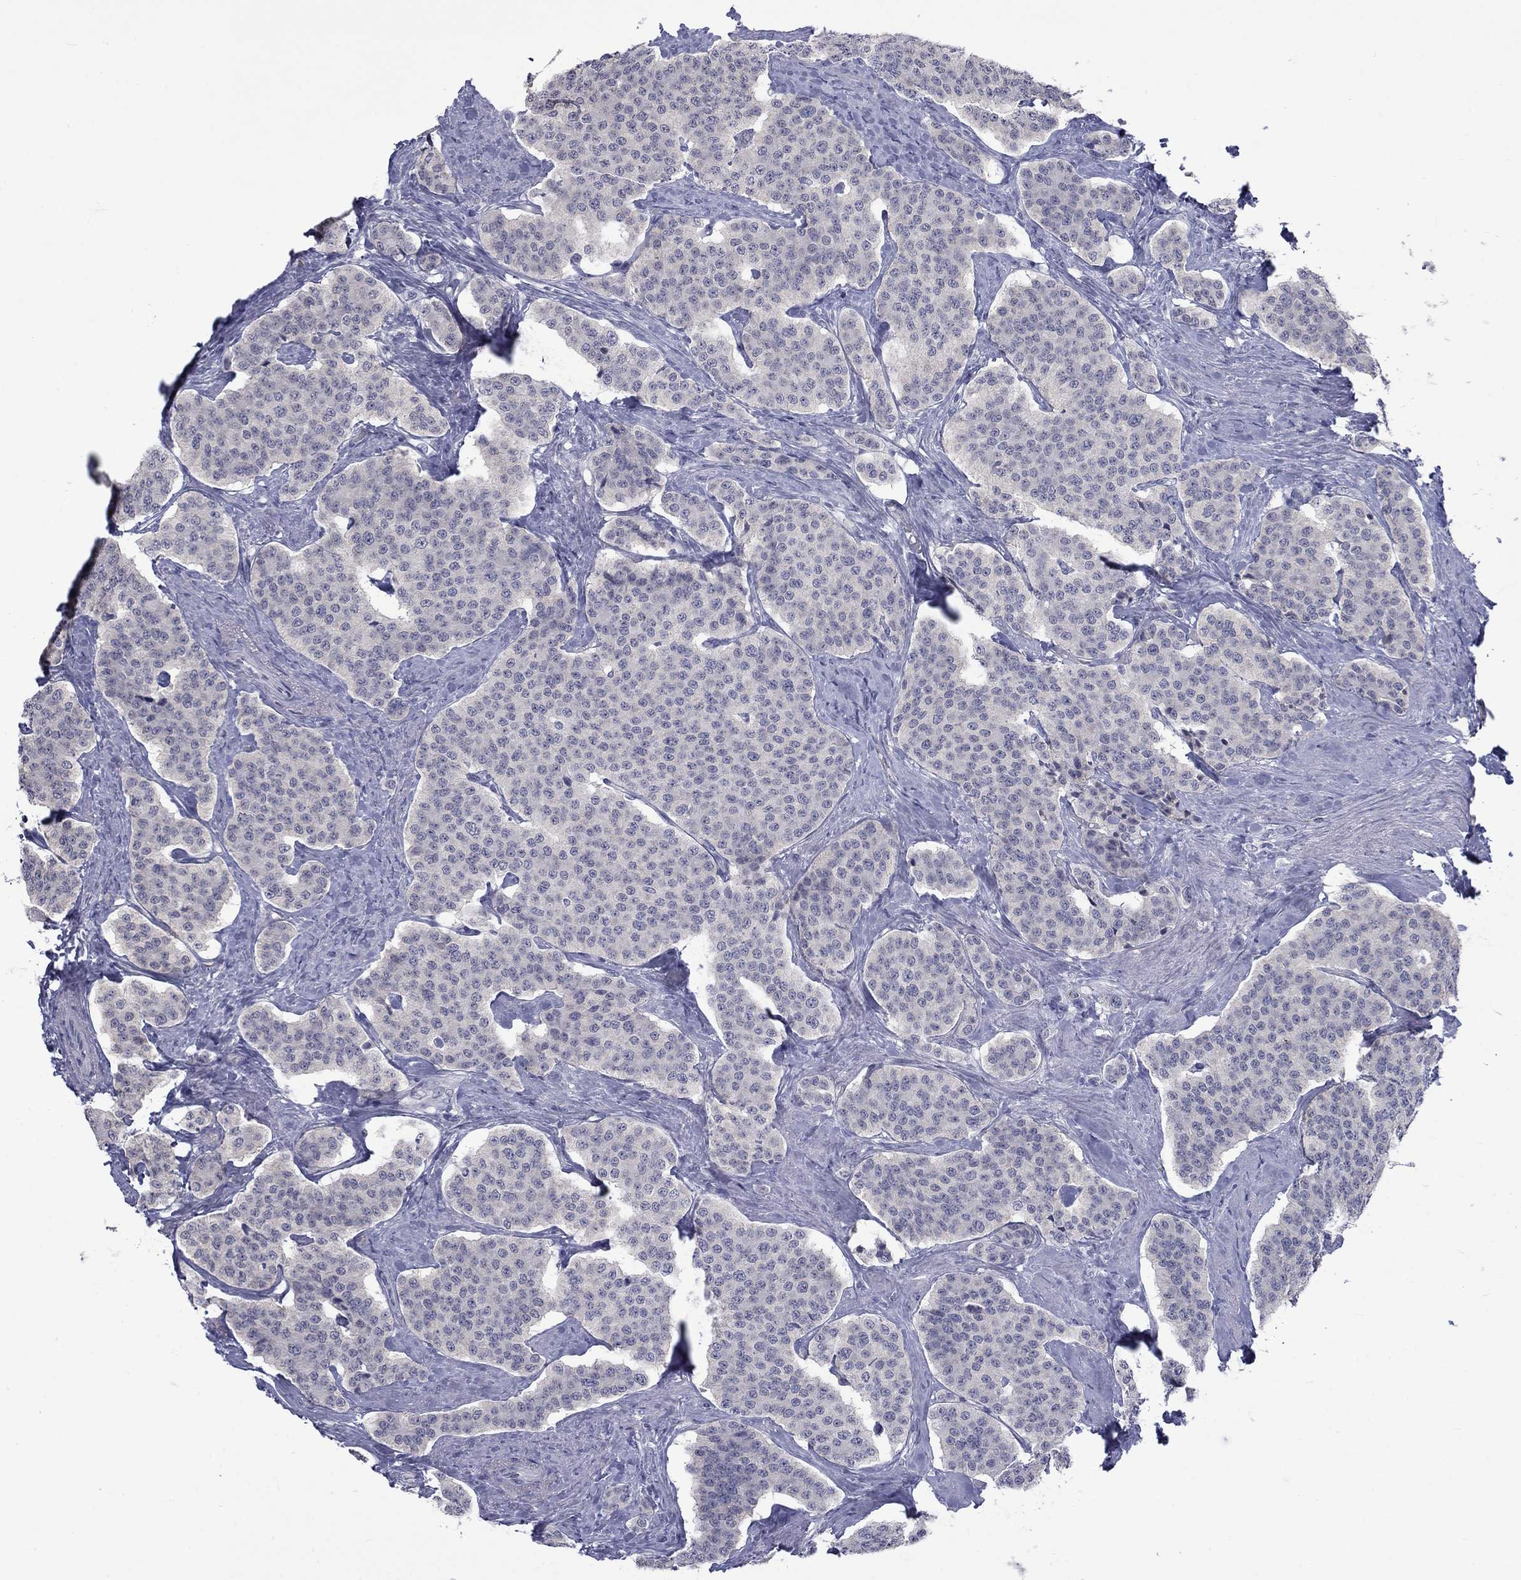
{"staining": {"intensity": "negative", "quantity": "none", "location": "none"}, "tissue": "carcinoid", "cell_type": "Tumor cells", "image_type": "cancer", "snomed": [{"axis": "morphology", "description": "Carcinoid, malignant, NOS"}, {"axis": "topography", "description": "Small intestine"}], "caption": "The immunohistochemistry micrograph has no significant staining in tumor cells of carcinoid tissue.", "gene": "NSMF", "patient": {"sex": "female", "age": 58}}